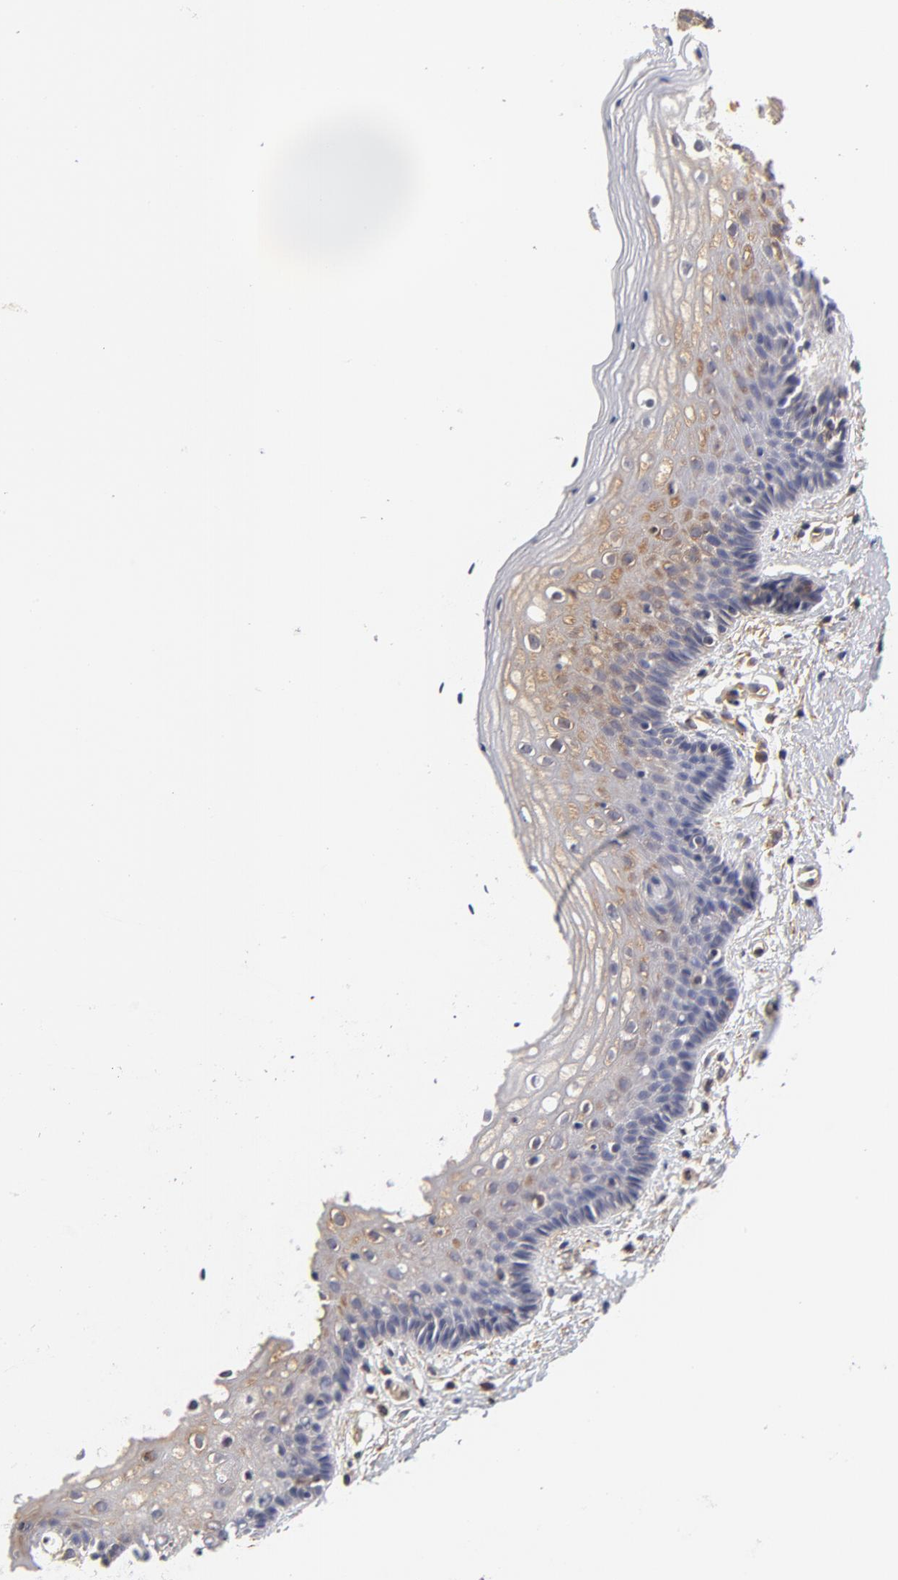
{"staining": {"intensity": "weak", "quantity": "25%-75%", "location": "cytoplasmic/membranous"}, "tissue": "vagina", "cell_type": "Squamous epithelial cells", "image_type": "normal", "snomed": [{"axis": "morphology", "description": "Normal tissue, NOS"}, {"axis": "topography", "description": "Vagina"}], "caption": "Protein staining of benign vagina exhibits weak cytoplasmic/membranous staining in approximately 25%-75% of squamous epithelial cells.", "gene": "FCMR", "patient": {"sex": "female", "age": 46}}